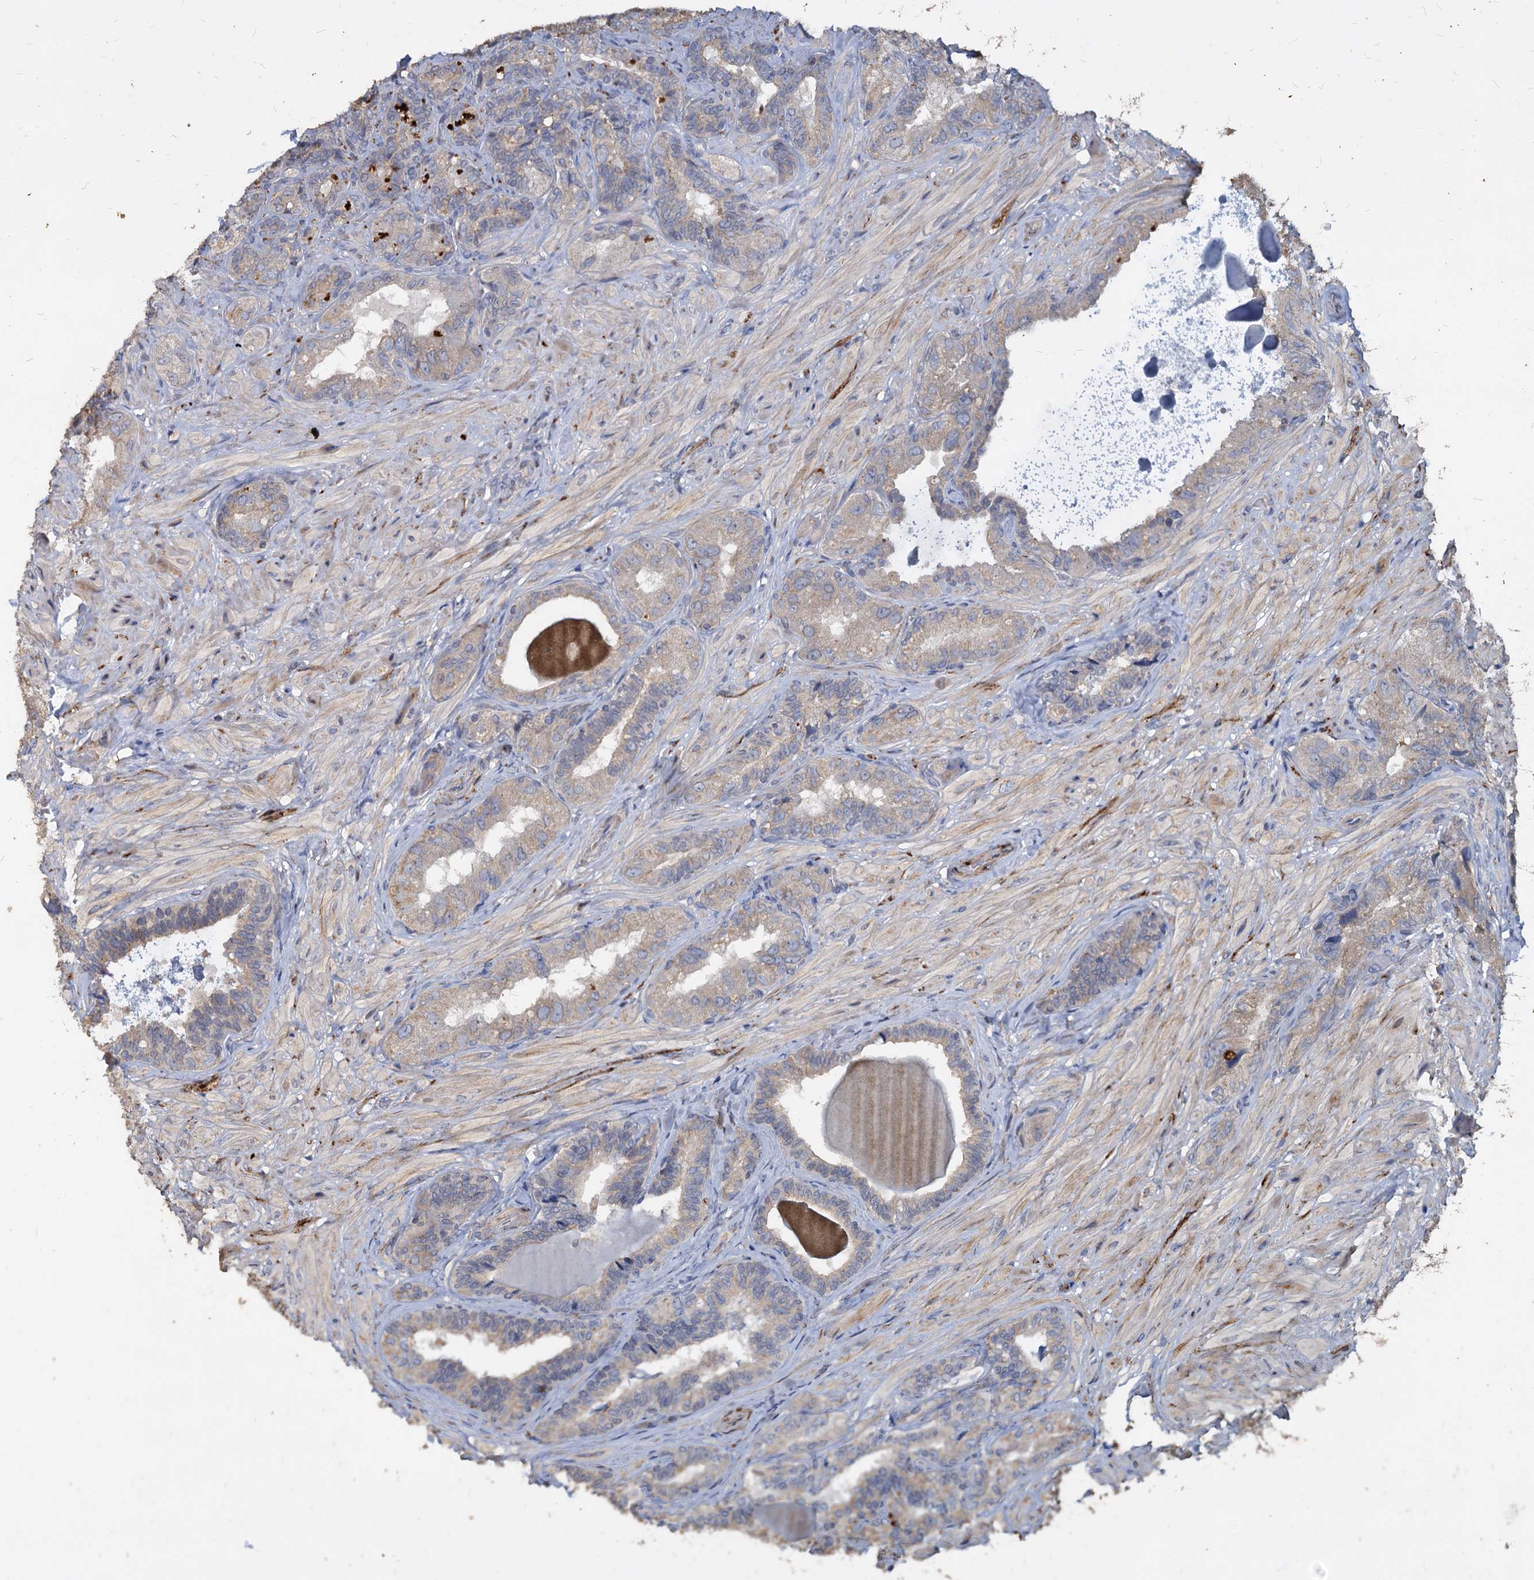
{"staining": {"intensity": "weak", "quantity": "<25%", "location": "cytoplasmic/membranous"}, "tissue": "seminal vesicle", "cell_type": "Glandular cells", "image_type": "normal", "snomed": [{"axis": "morphology", "description": "Normal tissue, NOS"}, {"axis": "topography", "description": "Prostate and seminal vesicle, NOS"}, {"axis": "topography", "description": "Prostate"}, {"axis": "topography", "description": "Seminal veicle"}], "caption": "Immunohistochemistry (IHC) image of benign human seminal vesicle stained for a protein (brown), which demonstrates no positivity in glandular cells. (Immunohistochemistry, brightfield microscopy, high magnification).", "gene": "DEPDC4", "patient": {"sex": "male", "age": 67}}